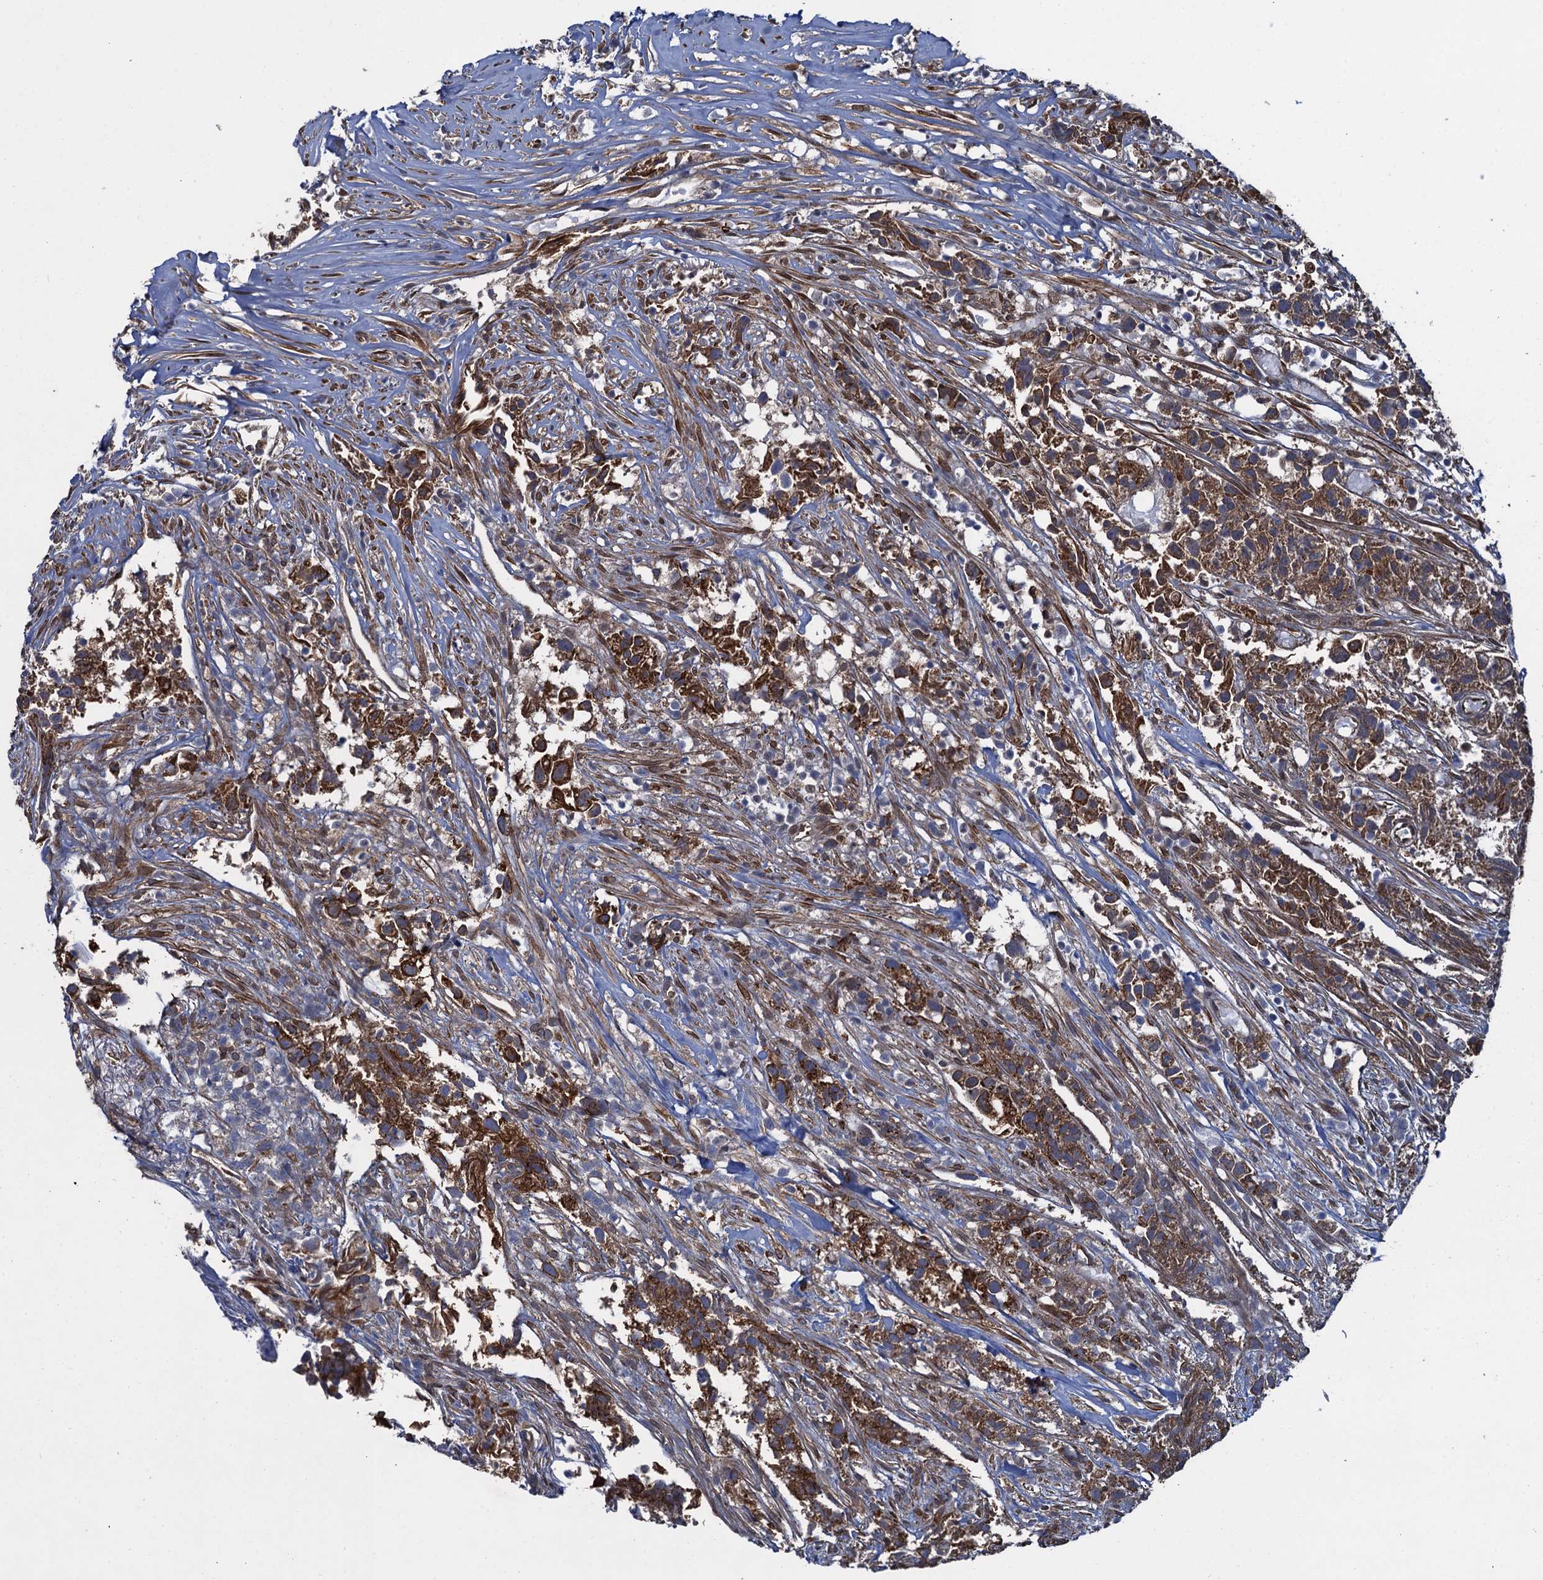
{"staining": {"intensity": "strong", "quantity": ">75%", "location": "cytoplasmic/membranous"}, "tissue": "urothelial cancer", "cell_type": "Tumor cells", "image_type": "cancer", "snomed": [{"axis": "morphology", "description": "Urothelial carcinoma, High grade"}, {"axis": "topography", "description": "Urinary bladder"}], "caption": "This is a micrograph of immunohistochemistry (IHC) staining of urothelial cancer, which shows strong positivity in the cytoplasmic/membranous of tumor cells.", "gene": "EVX2", "patient": {"sex": "female", "age": 75}}